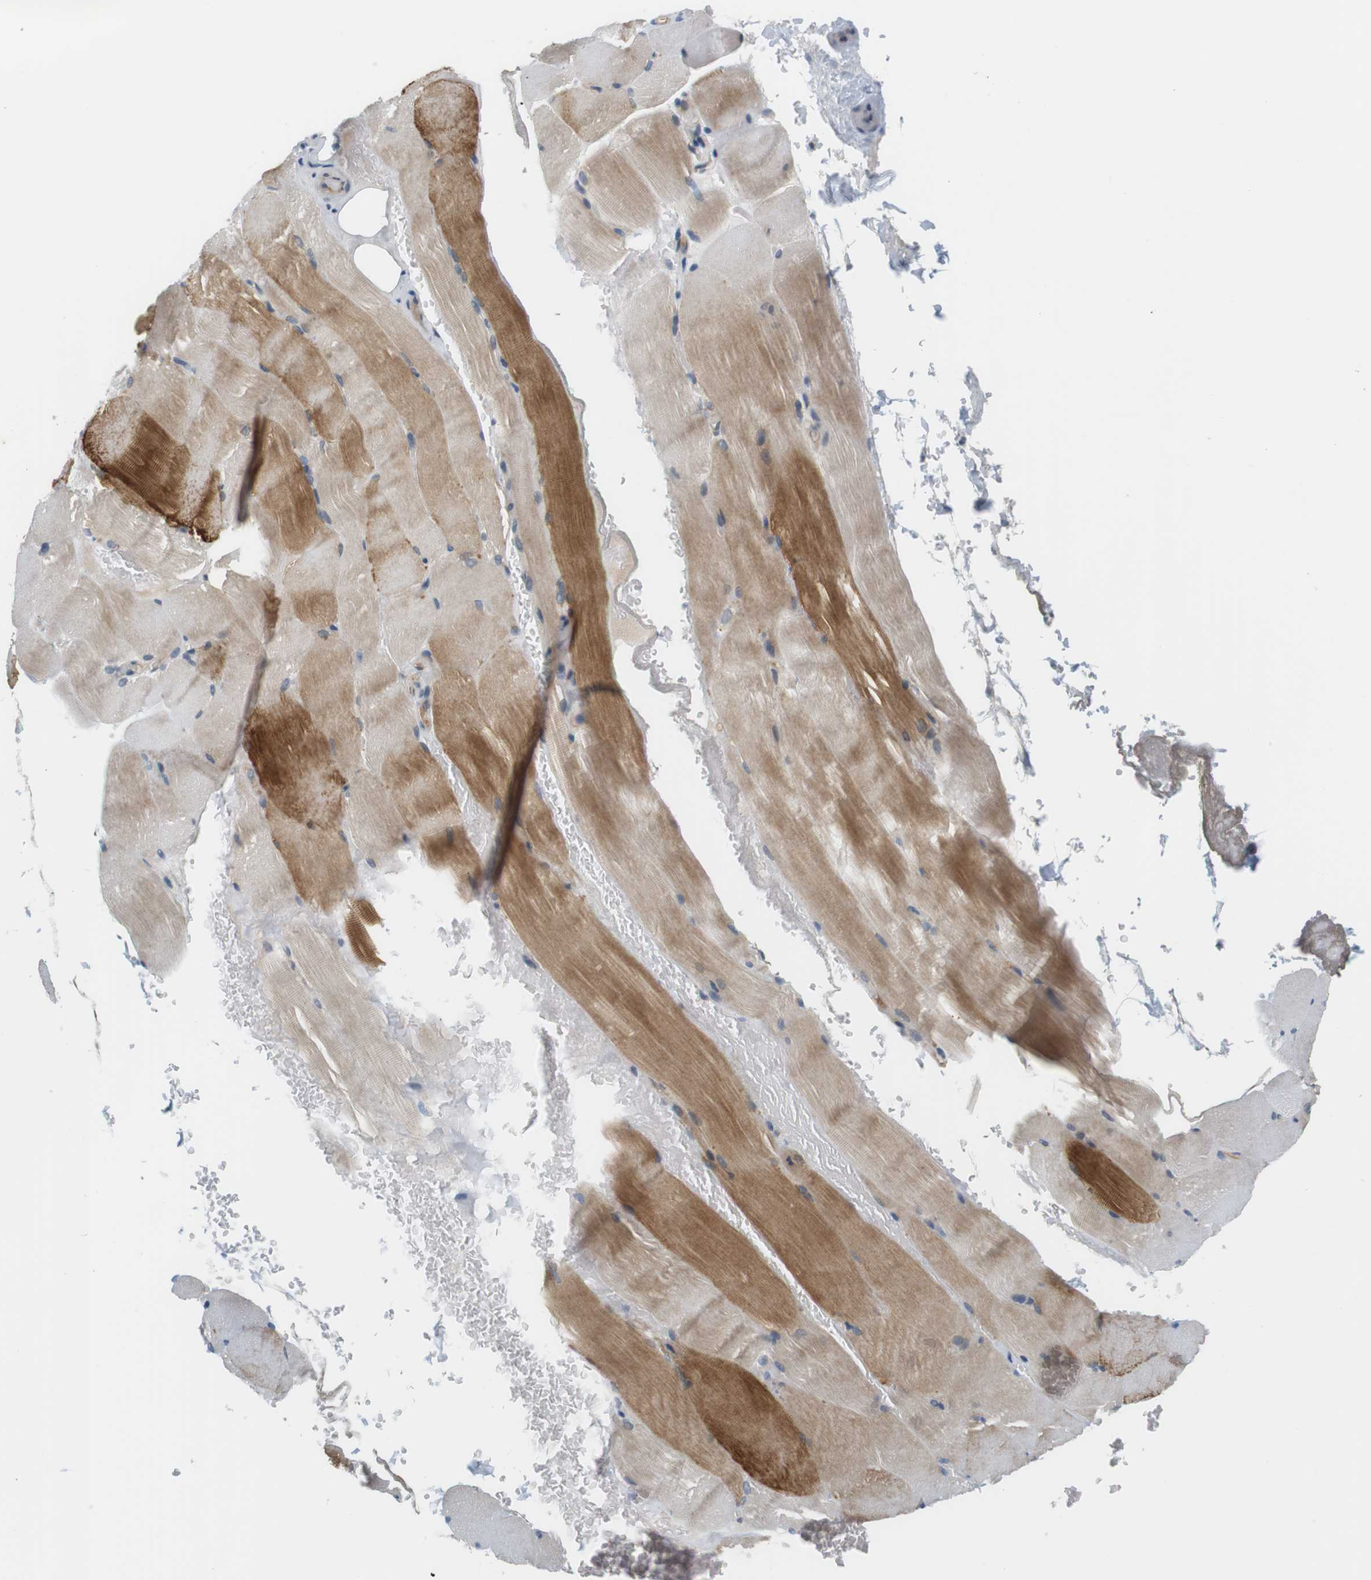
{"staining": {"intensity": "moderate", "quantity": "25%-75%", "location": "cytoplasmic/membranous"}, "tissue": "skeletal muscle", "cell_type": "Myocytes", "image_type": "normal", "snomed": [{"axis": "morphology", "description": "Normal tissue, NOS"}, {"axis": "topography", "description": "Skeletal muscle"}, {"axis": "topography", "description": "Parathyroid gland"}], "caption": "Immunohistochemistry (DAB) staining of unremarkable skeletal muscle reveals moderate cytoplasmic/membranous protein expression in about 25%-75% of myocytes.", "gene": "WNT7A", "patient": {"sex": "female", "age": 37}}